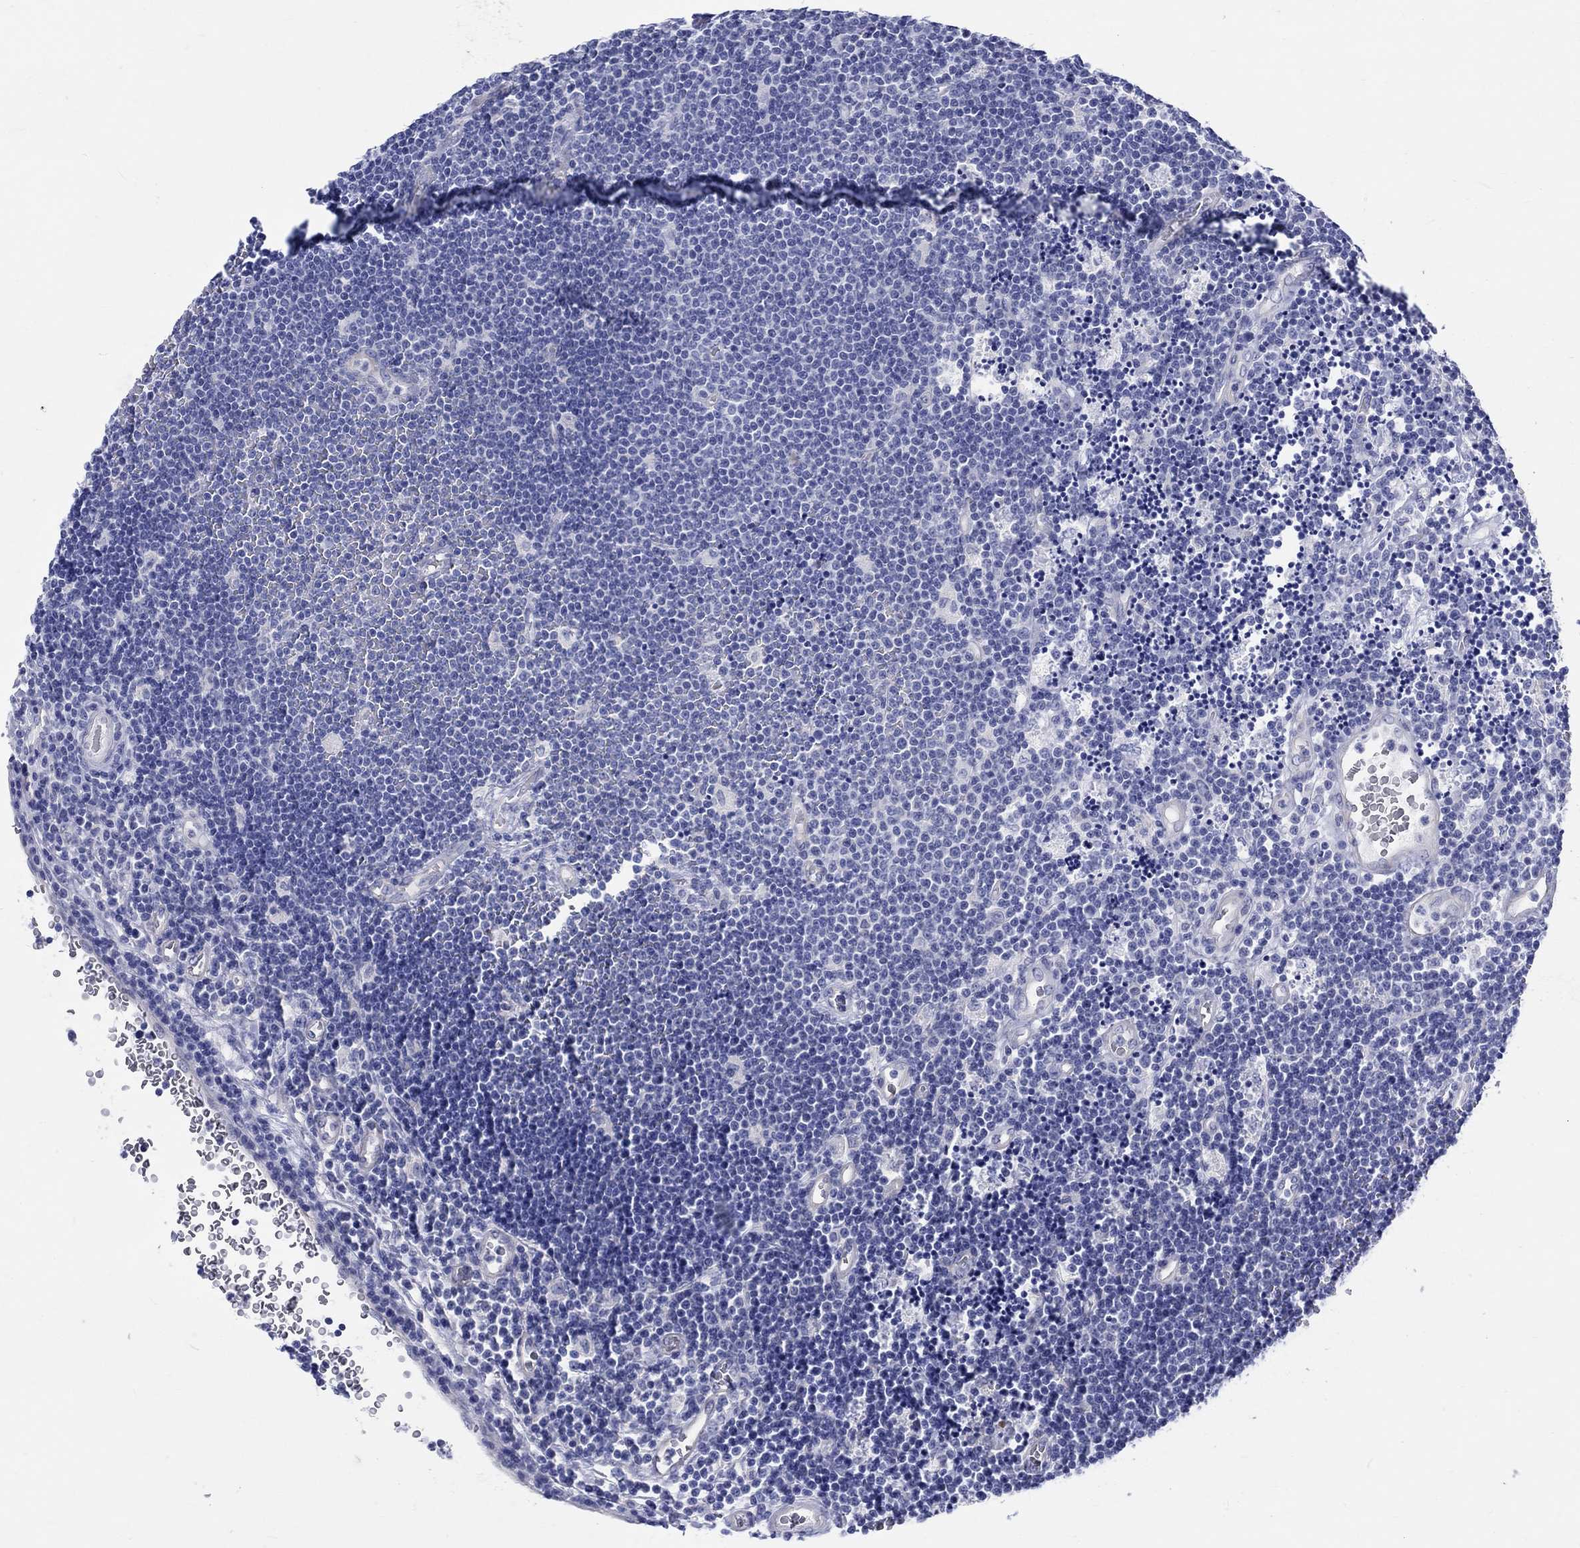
{"staining": {"intensity": "negative", "quantity": "none", "location": "none"}, "tissue": "lymphoma", "cell_type": "Tumor cells", "image_type": "cancer", "snomed": [{"axis": "morphology", "description": "Malignant lymphoma, non-Hodgkin's type, Low grade"}, {"axis": "topography", "description": "Brain"}], "caption": "Lymphoma was stained to show a protein in brown. There is no significant positivity in tumor cells.", "gene": "SH2D7", "patient": {"sex": "female", "age": 66}}